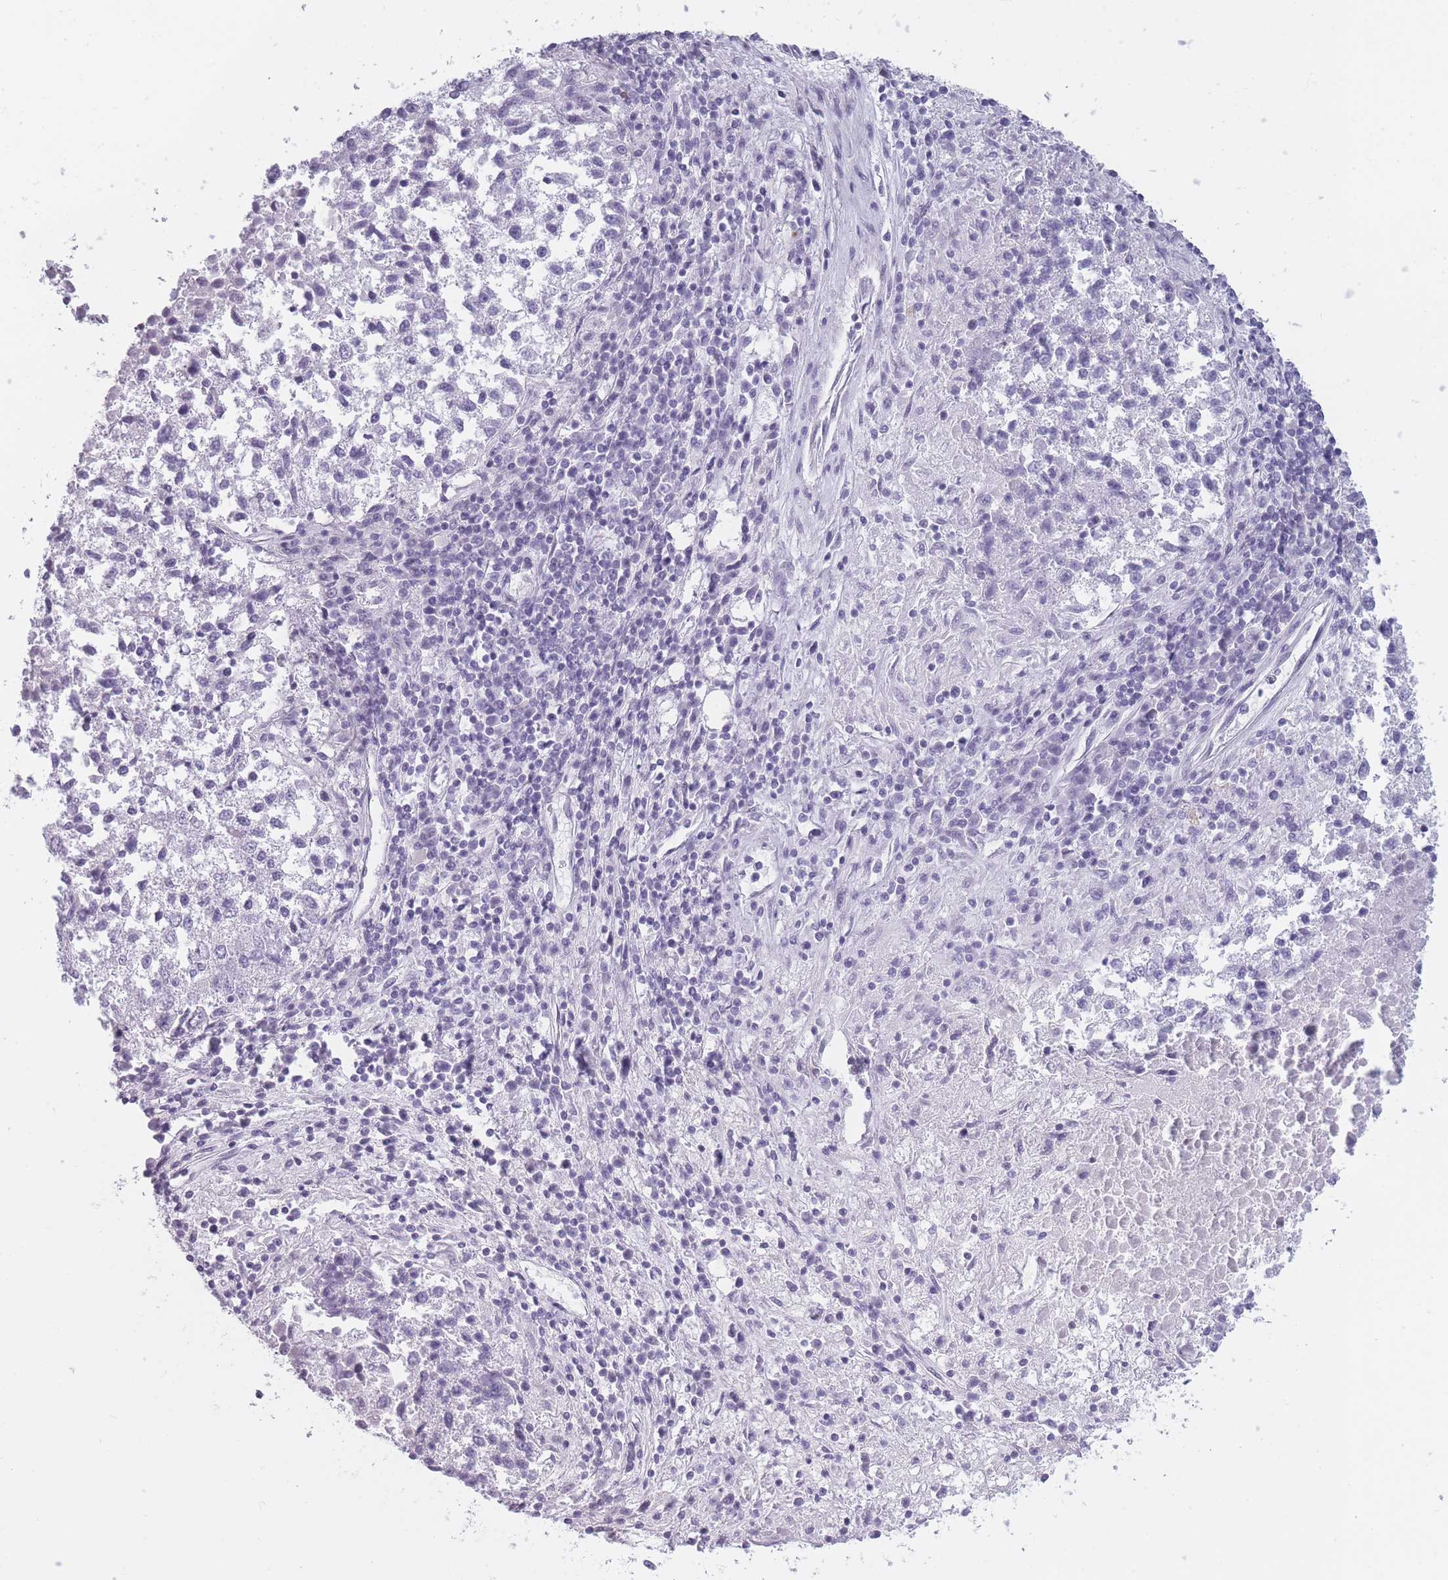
{"staining": {"intensity": "negative", "quantity": "none", "location": "none"}, "tissue": "lung cancer", "cell_type": "Tumor cells", "image_type": "cancer", "snomed": [{"axis": "morphology", "description": "Squamous cell carcinoma, NOS"}, {"axis": "topography", "description": "Lung"}], "caption": "This is an immunohistochemistry image of squamous cell carcinoma (lung). There is no staining in tumor cells.", "gene": "GGT1", "patient": {"sex": "male", "age": 73}}